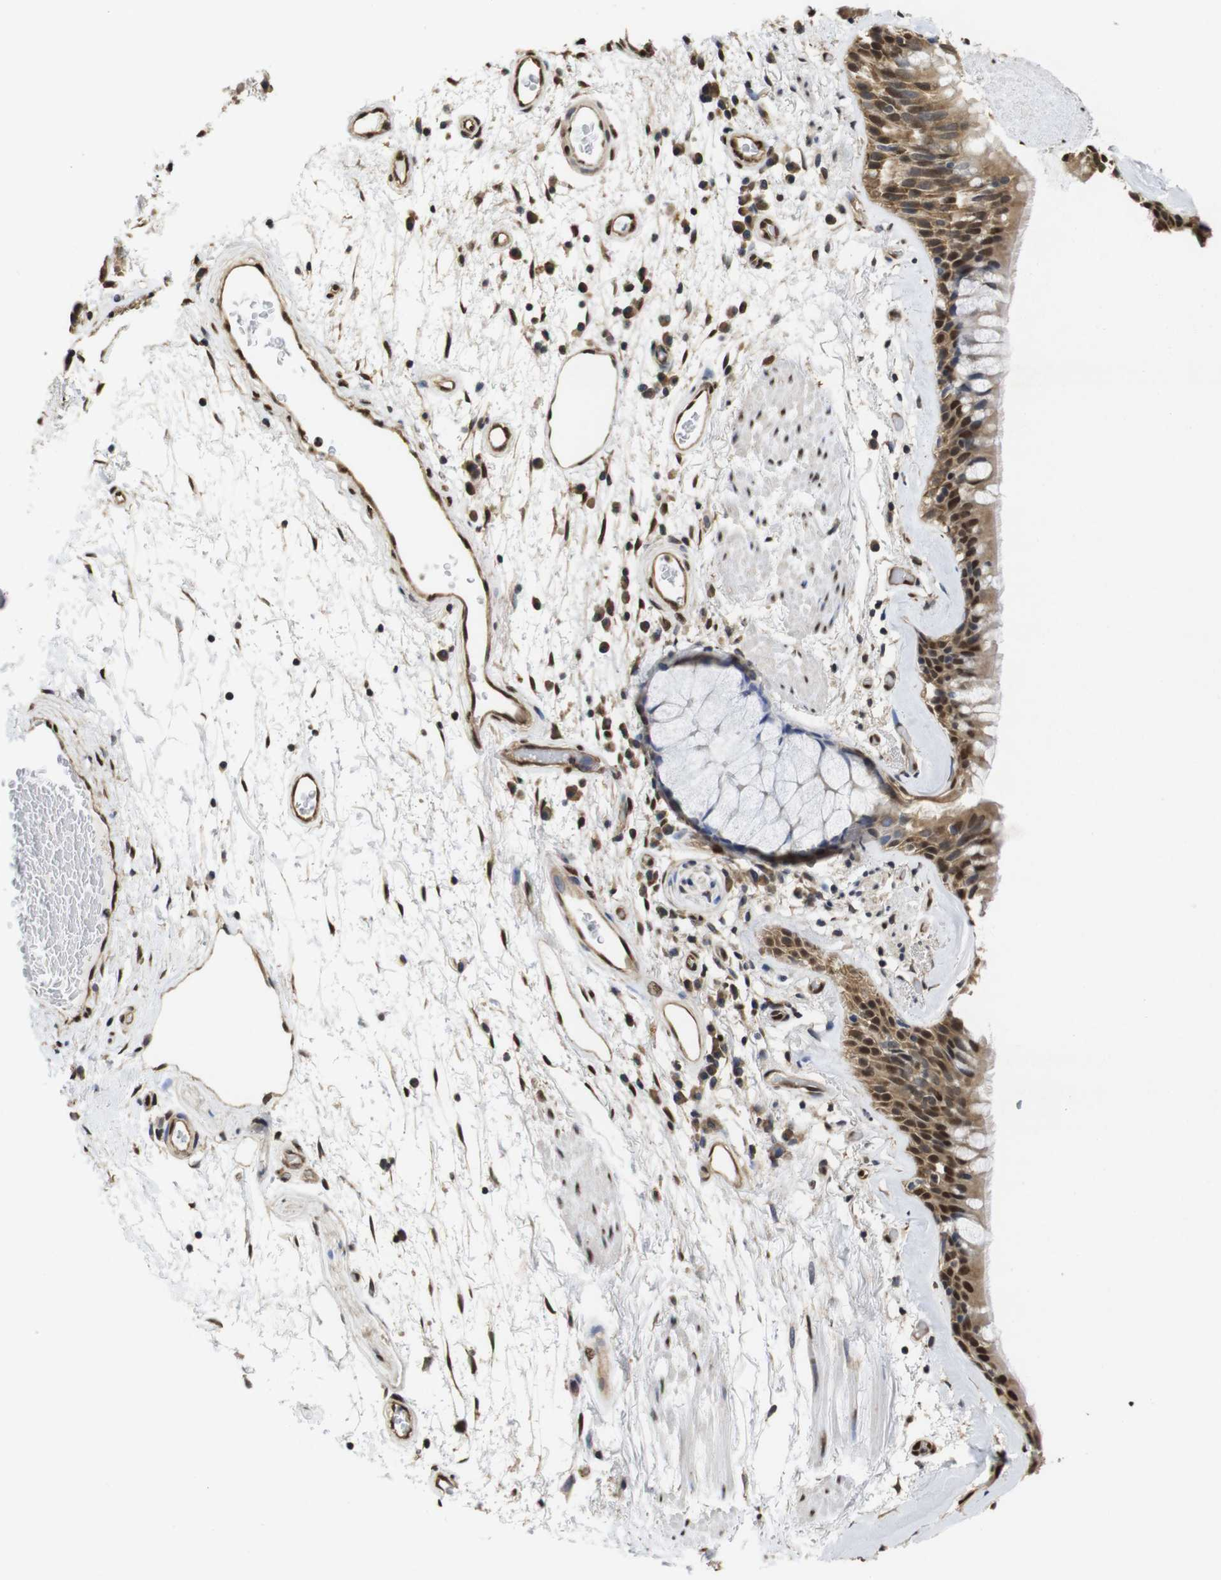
{"staining": {"intensity": "strong", "quantity": ">75%", "location": "cytoplasmic/membranous,nuclear"}, "tissue": "bronchus", "cell_type": "Respiratory epithelial cells", "image_type": "normal", "snomed": [{"axis": "morphology", "description": "Normal tissue, NOS"}, {"axis": "morphology", "description": "Adenocarcinoma, NOS"}, {"axis": "topography", "description": "Bronchus"}, {"axis": "topography", "description": "Lung"}], "caption": "High-power microscopy captured an immunohistochemistry (IHC) micrograph of normal bronchus, revealing strong cytoplasmic/membranous,nuclear expression in about >75% of respiratory epithelial cells.", "gene": "SUMO3", "patient": {"sex": "female", "age": 54}}